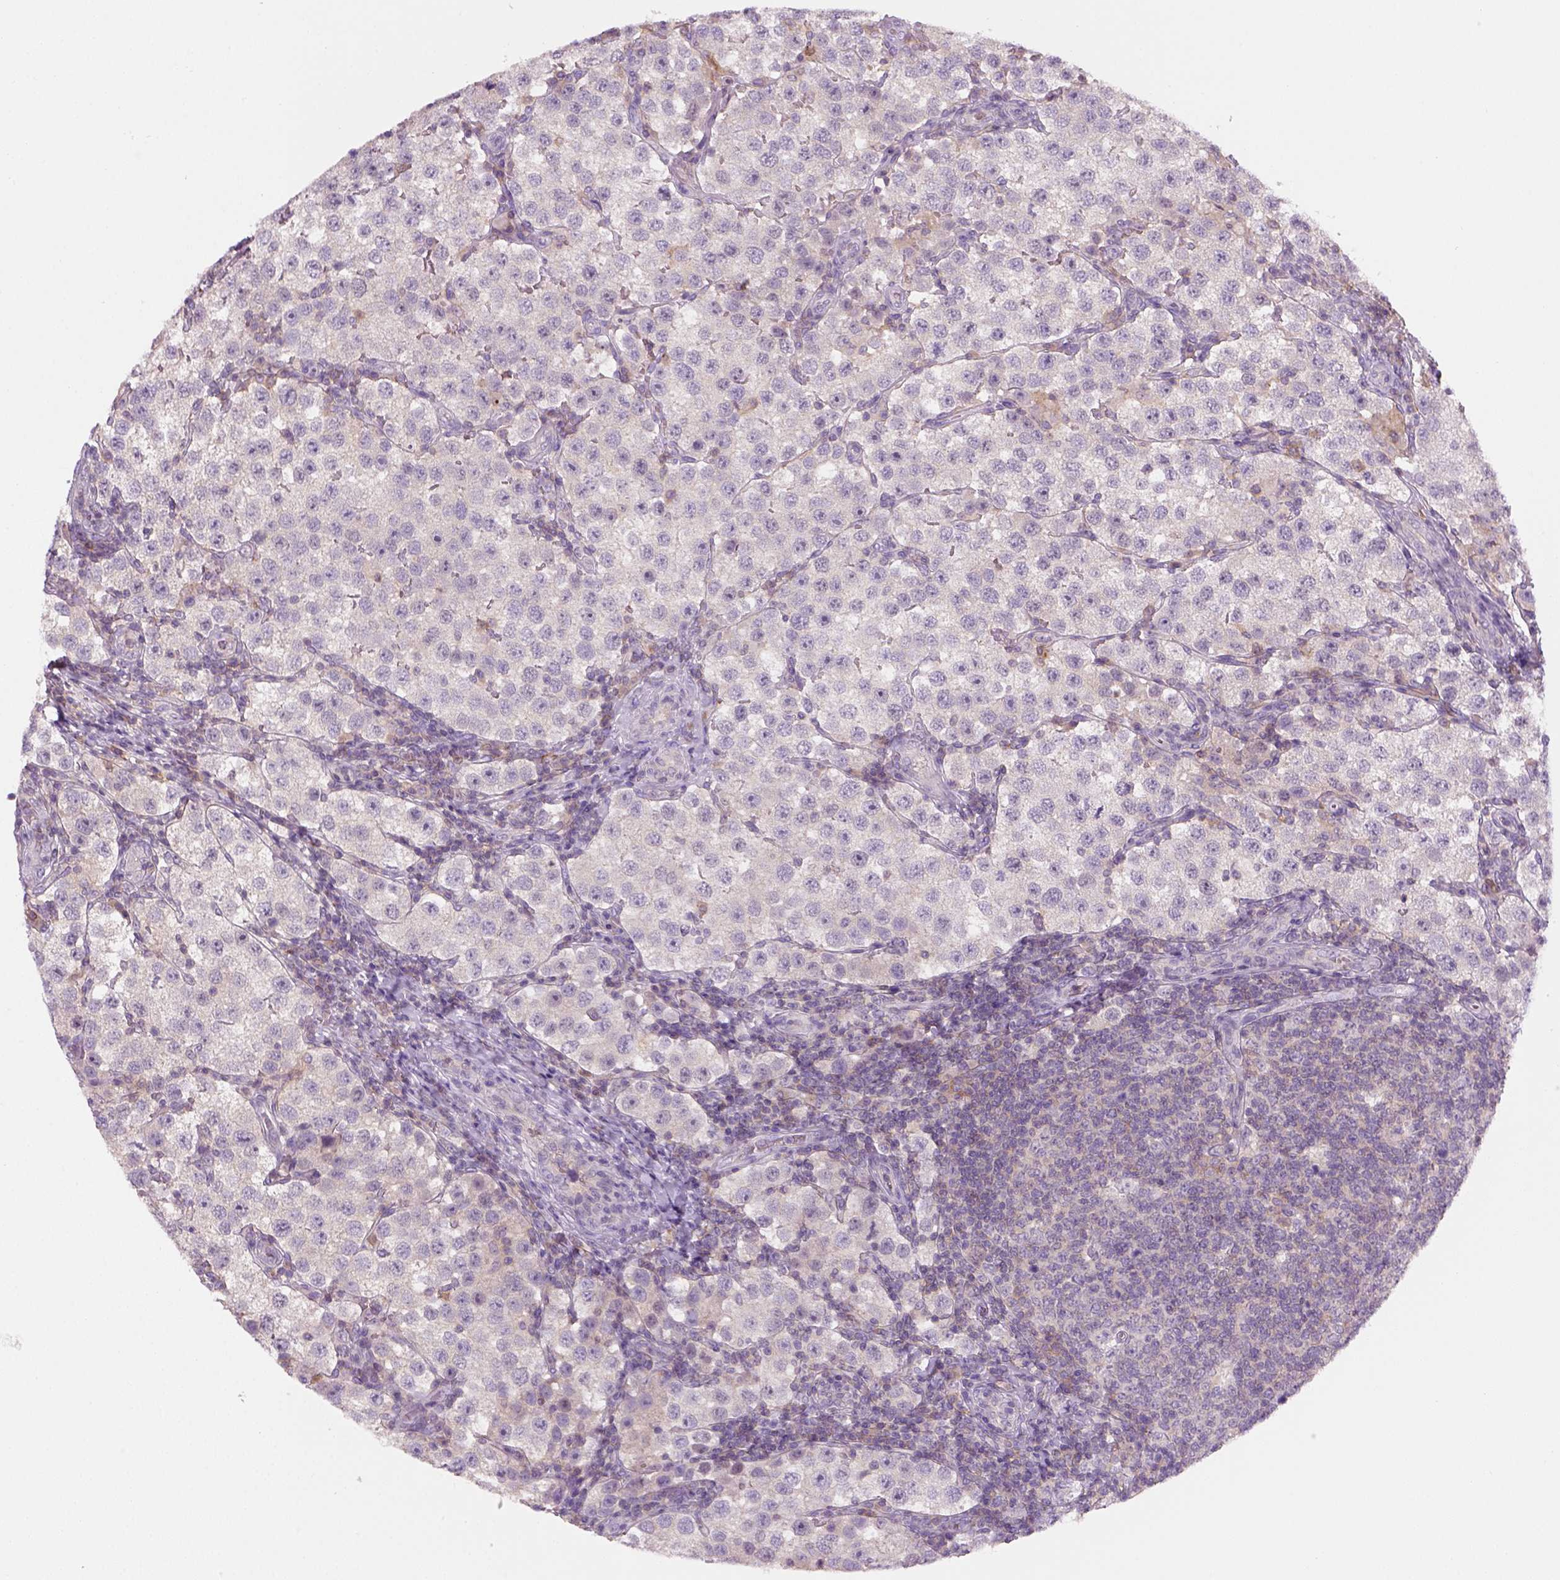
{"staining": {"intensity": "negative", "quantity": "none", "location": "none"}, "tissue": "testis cancer", "cell_type": "Tumor cells", "image_type": "cancer", "snomed": [{"axis": "morphology", "description": "Seminoma, NOS"}, {"axis": "topography", "description": "Testis"}], "caption": "Image shows no significant protein staining in tumor cells of testis seminoma.", "gene": "GOT1", "patient": {"sex": "male", "age": 37}}